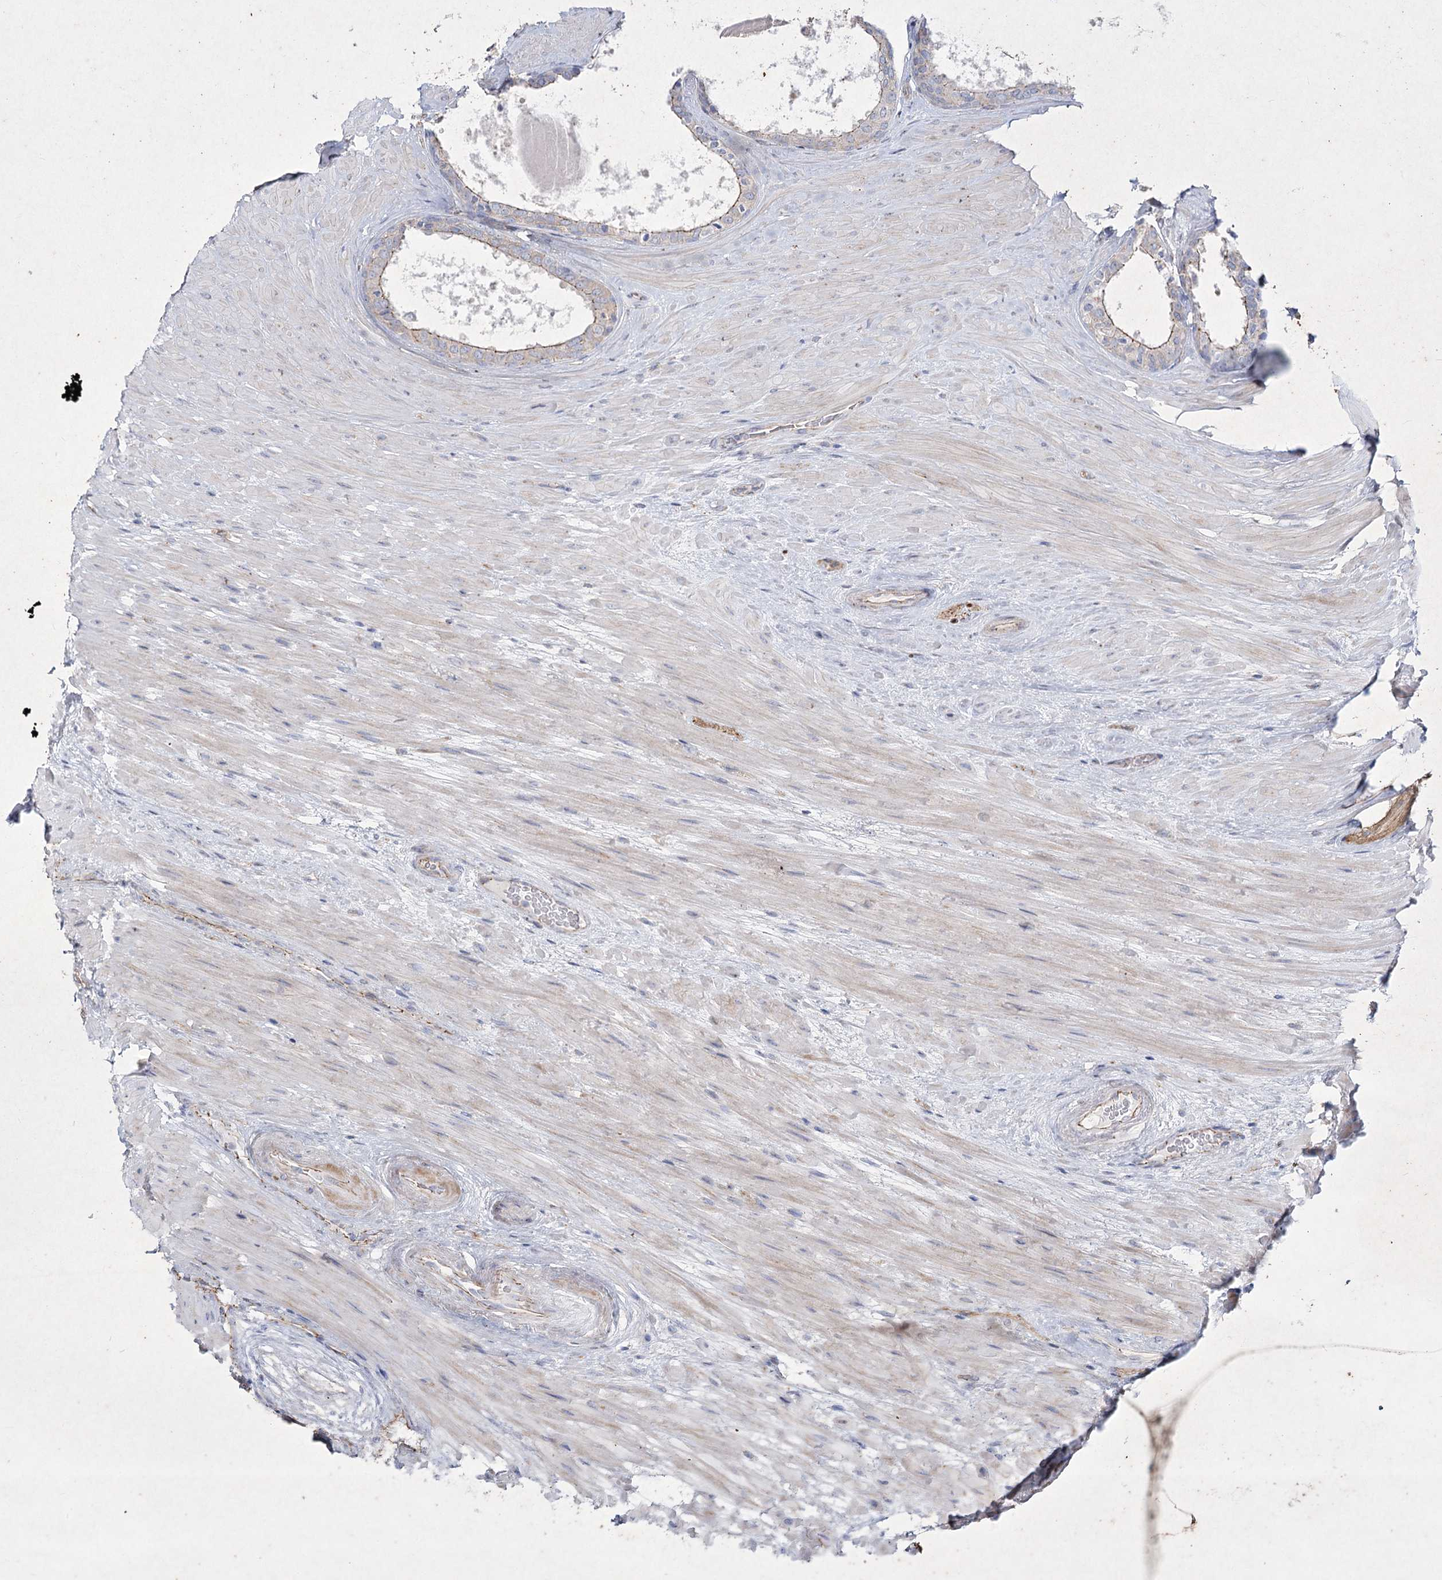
{"staining": {"intensity": "weak", "quantity": ">75%", "location": "cytoplasmic/membranous"}, "tissue": "prostate cancer", "cell_type": "Tumor cells", "image_type": "cancer", "snomed": [{"axis": "morphology", "description": "Adenocarcinoma, High grade"}, {"axis": "topography", "description": "Prostate"}], "caption": "Prostate cancer tissue demonstrates weak cytoplasmic/membranous positivity in approximately >75% of tumor cells, visualized by immunohistochemistry.", "gene": "LDLRAD3", "patient": {"sex": "male", "age": 65}}